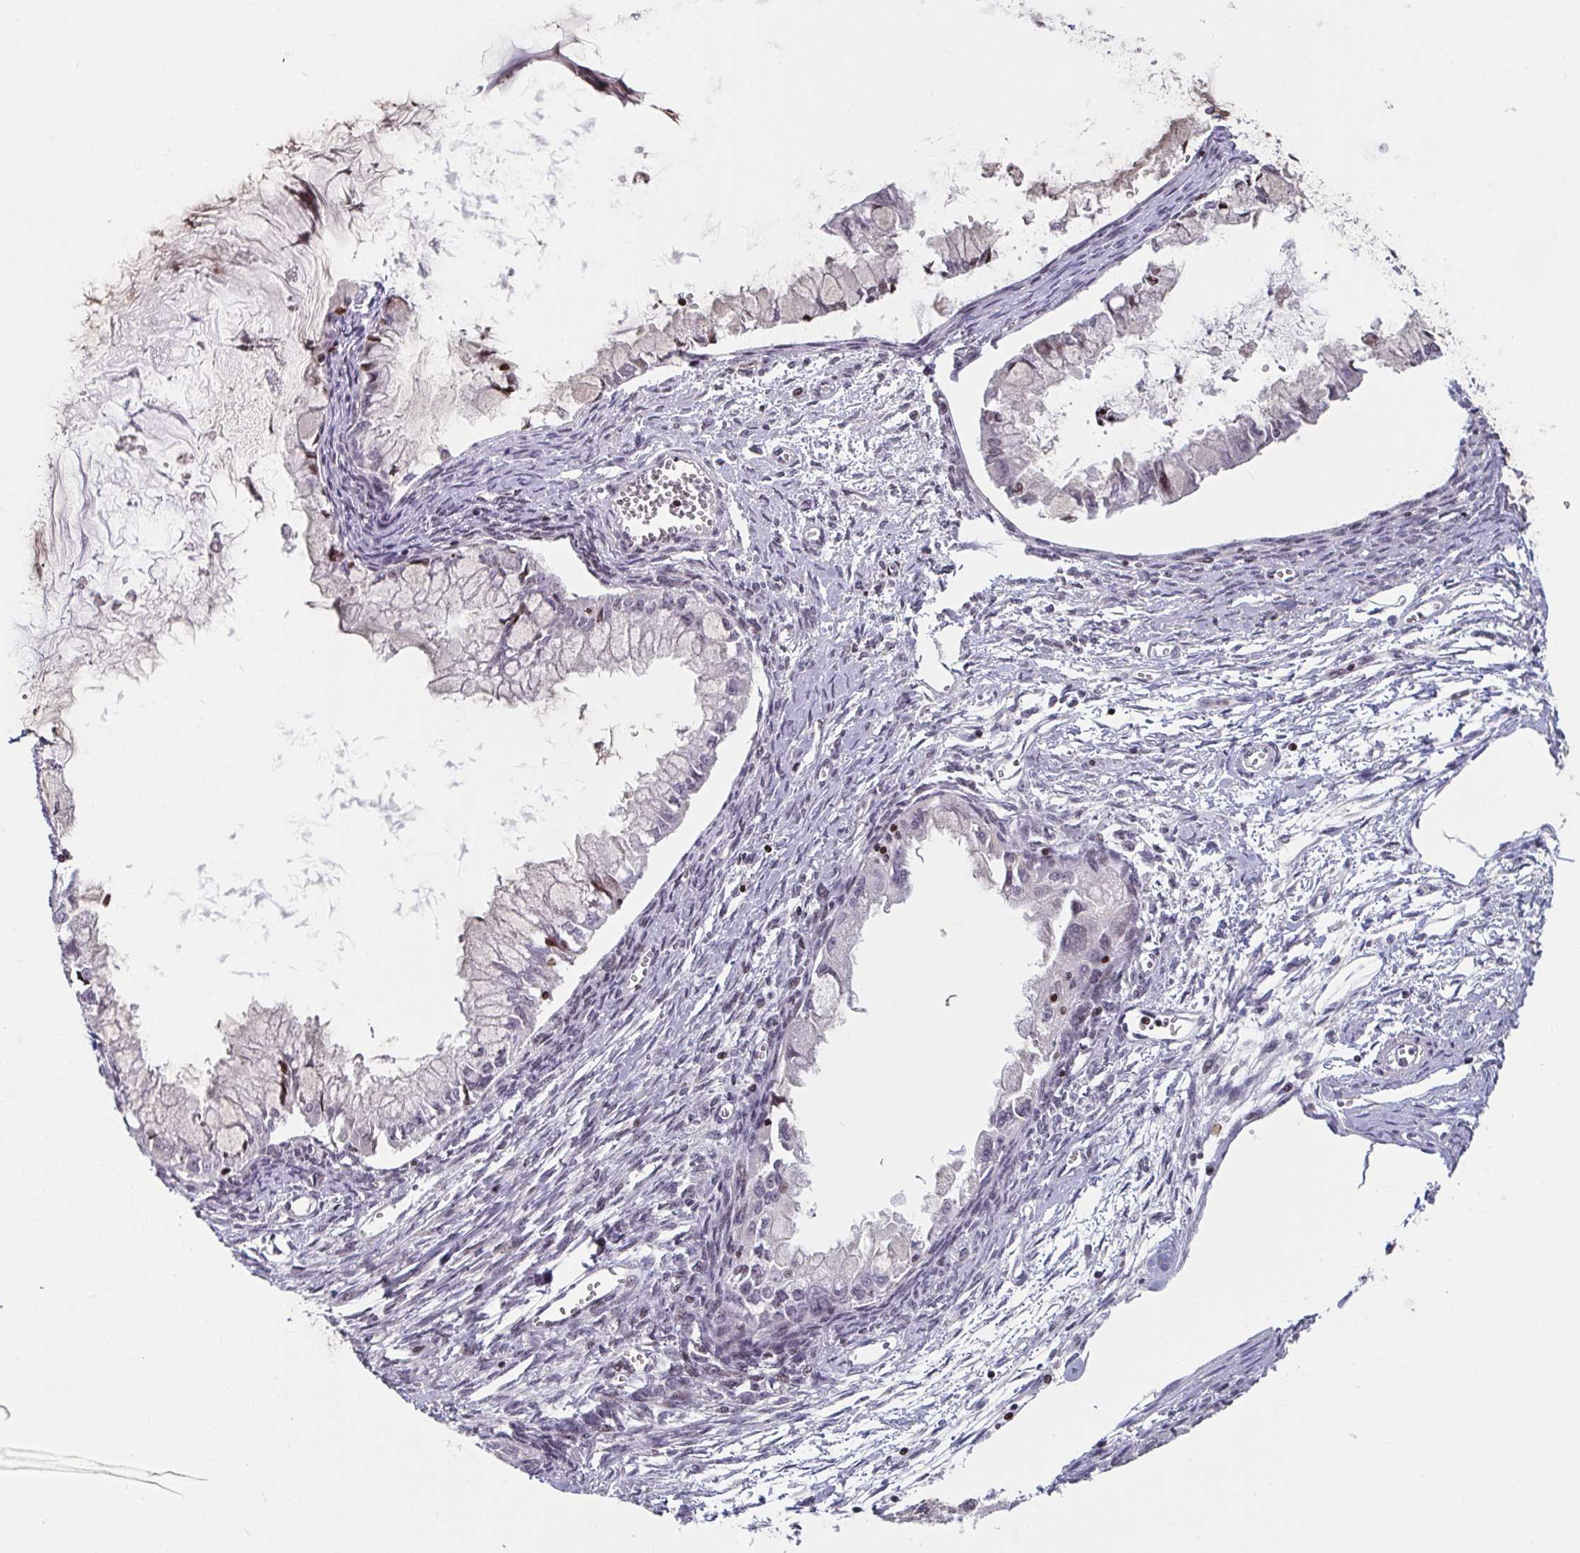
{"staining": {"intensity": "negative", "quantity": "none", "location": "none"}, "tissue": "ovarian cancer", "cell_type": "Tumor cells", "image_type": "cancer", "snomed": [{"axis": "morphology", "description": "Cystadenocarcinoma, mucinous, NOS"}, {"axis": "topography", "description": "Ovary"}], "caption": "DAB (3,3'-diaminobenzidine) immunohistochemical staining of human ovarian cancer displays no significant expression in tumor cells. (Stains: DAB immunohistochemistry with hematoxylin counter stain, Microscopy: brightfield microscopy at high magnification).", "gene": "PCDHB8", "patient": {"sex": "female", "age": 34}}